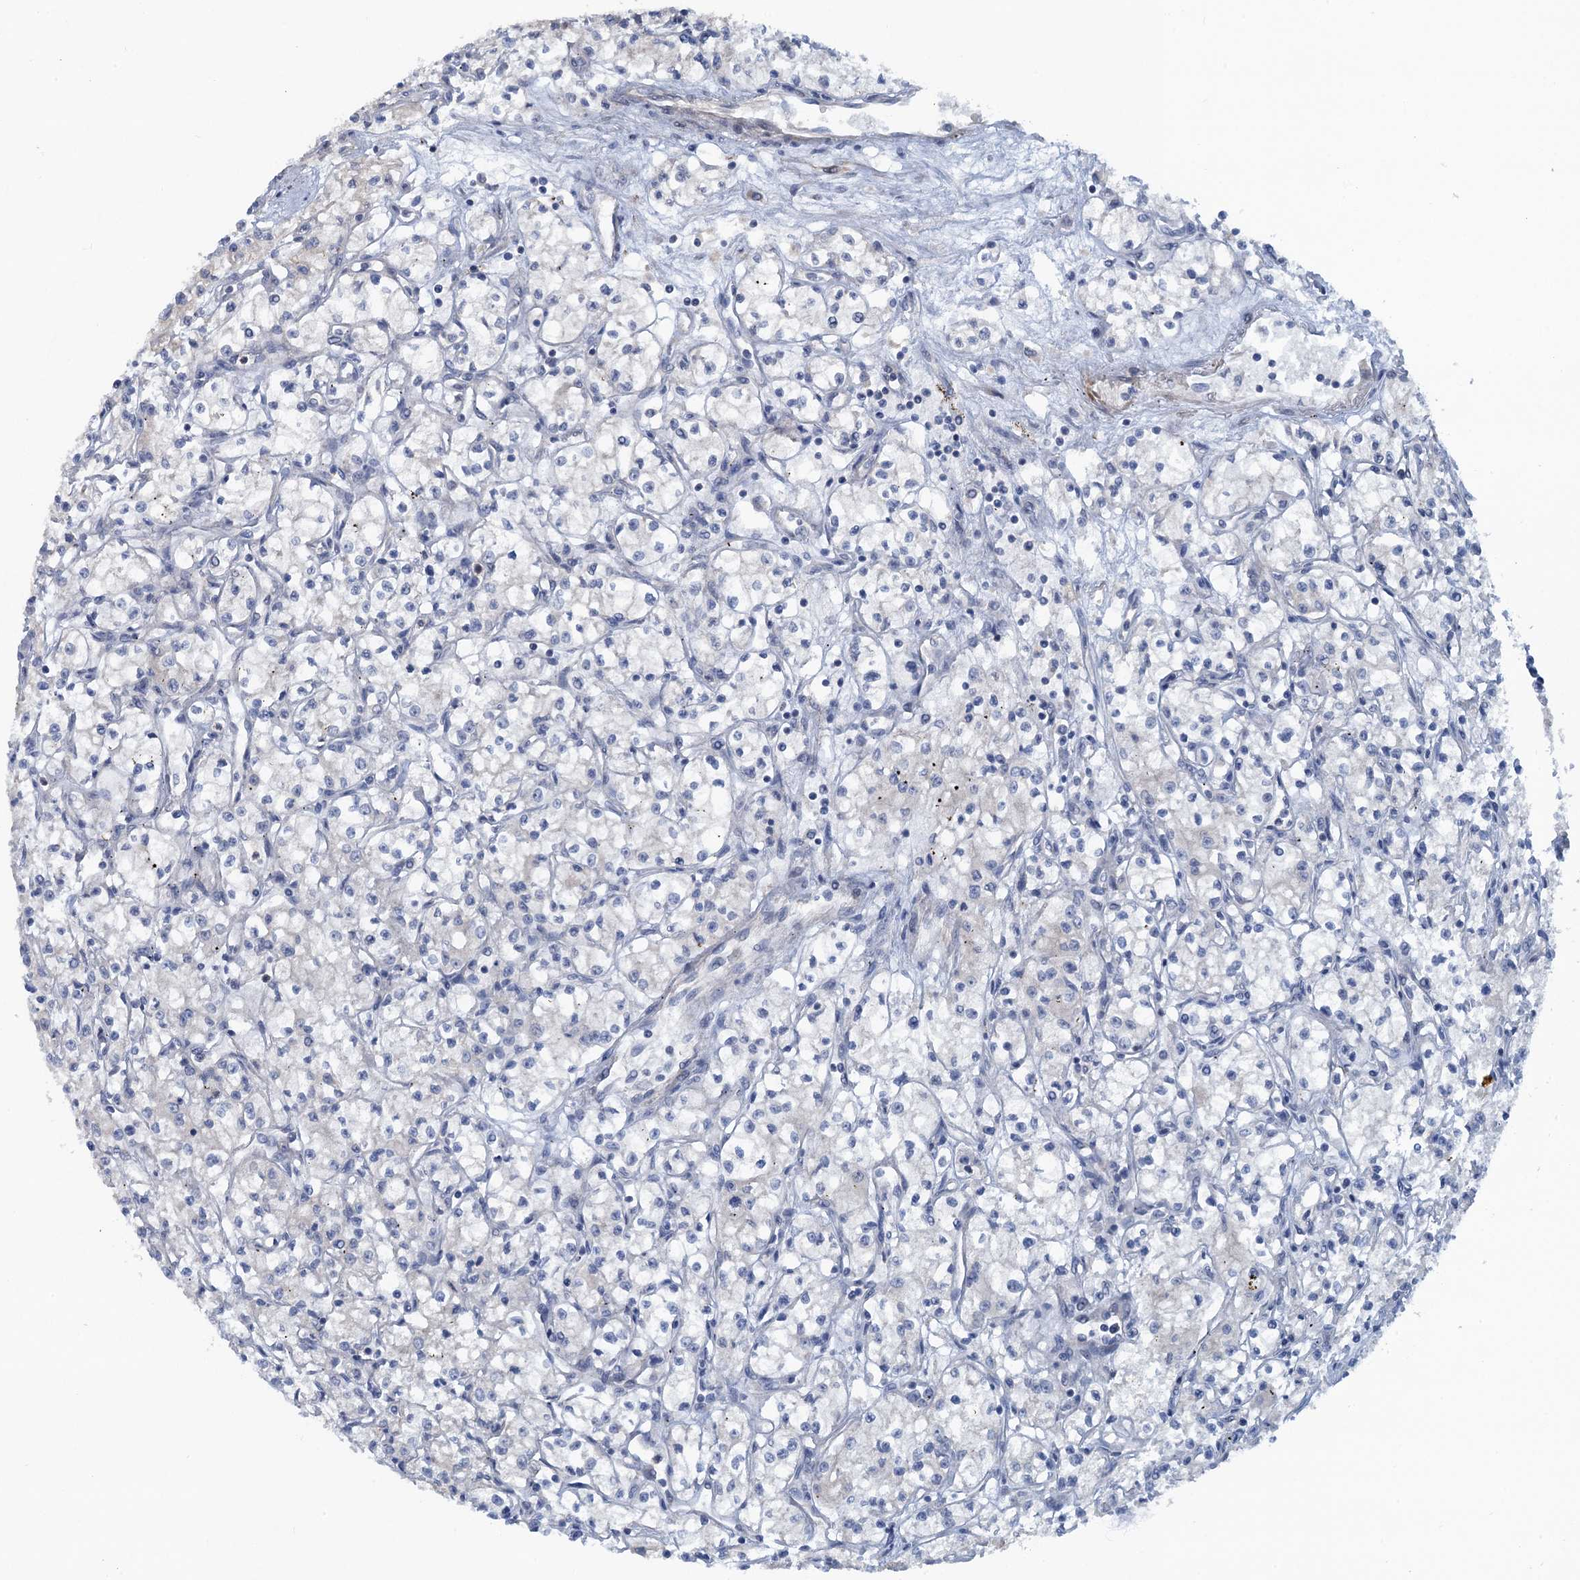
{"staining": {"intensity": "negative", "quantity": "none", "location": "none"}, "tissue": "renal cancer", "cell_type": "Tumor cells", "image_type": "cancer", "snomed": [{"axis": "morphology", "description": "Adenocarcinoma, NOS"}, {"axis": "topography", "description": "Kidney"}], "caption": "A photomicrograph of human adenocarcinoma (renal) is negative for staining in tumor cells.", "gene": "MYO16", "patient": {"sex": "male", "age": 59}}